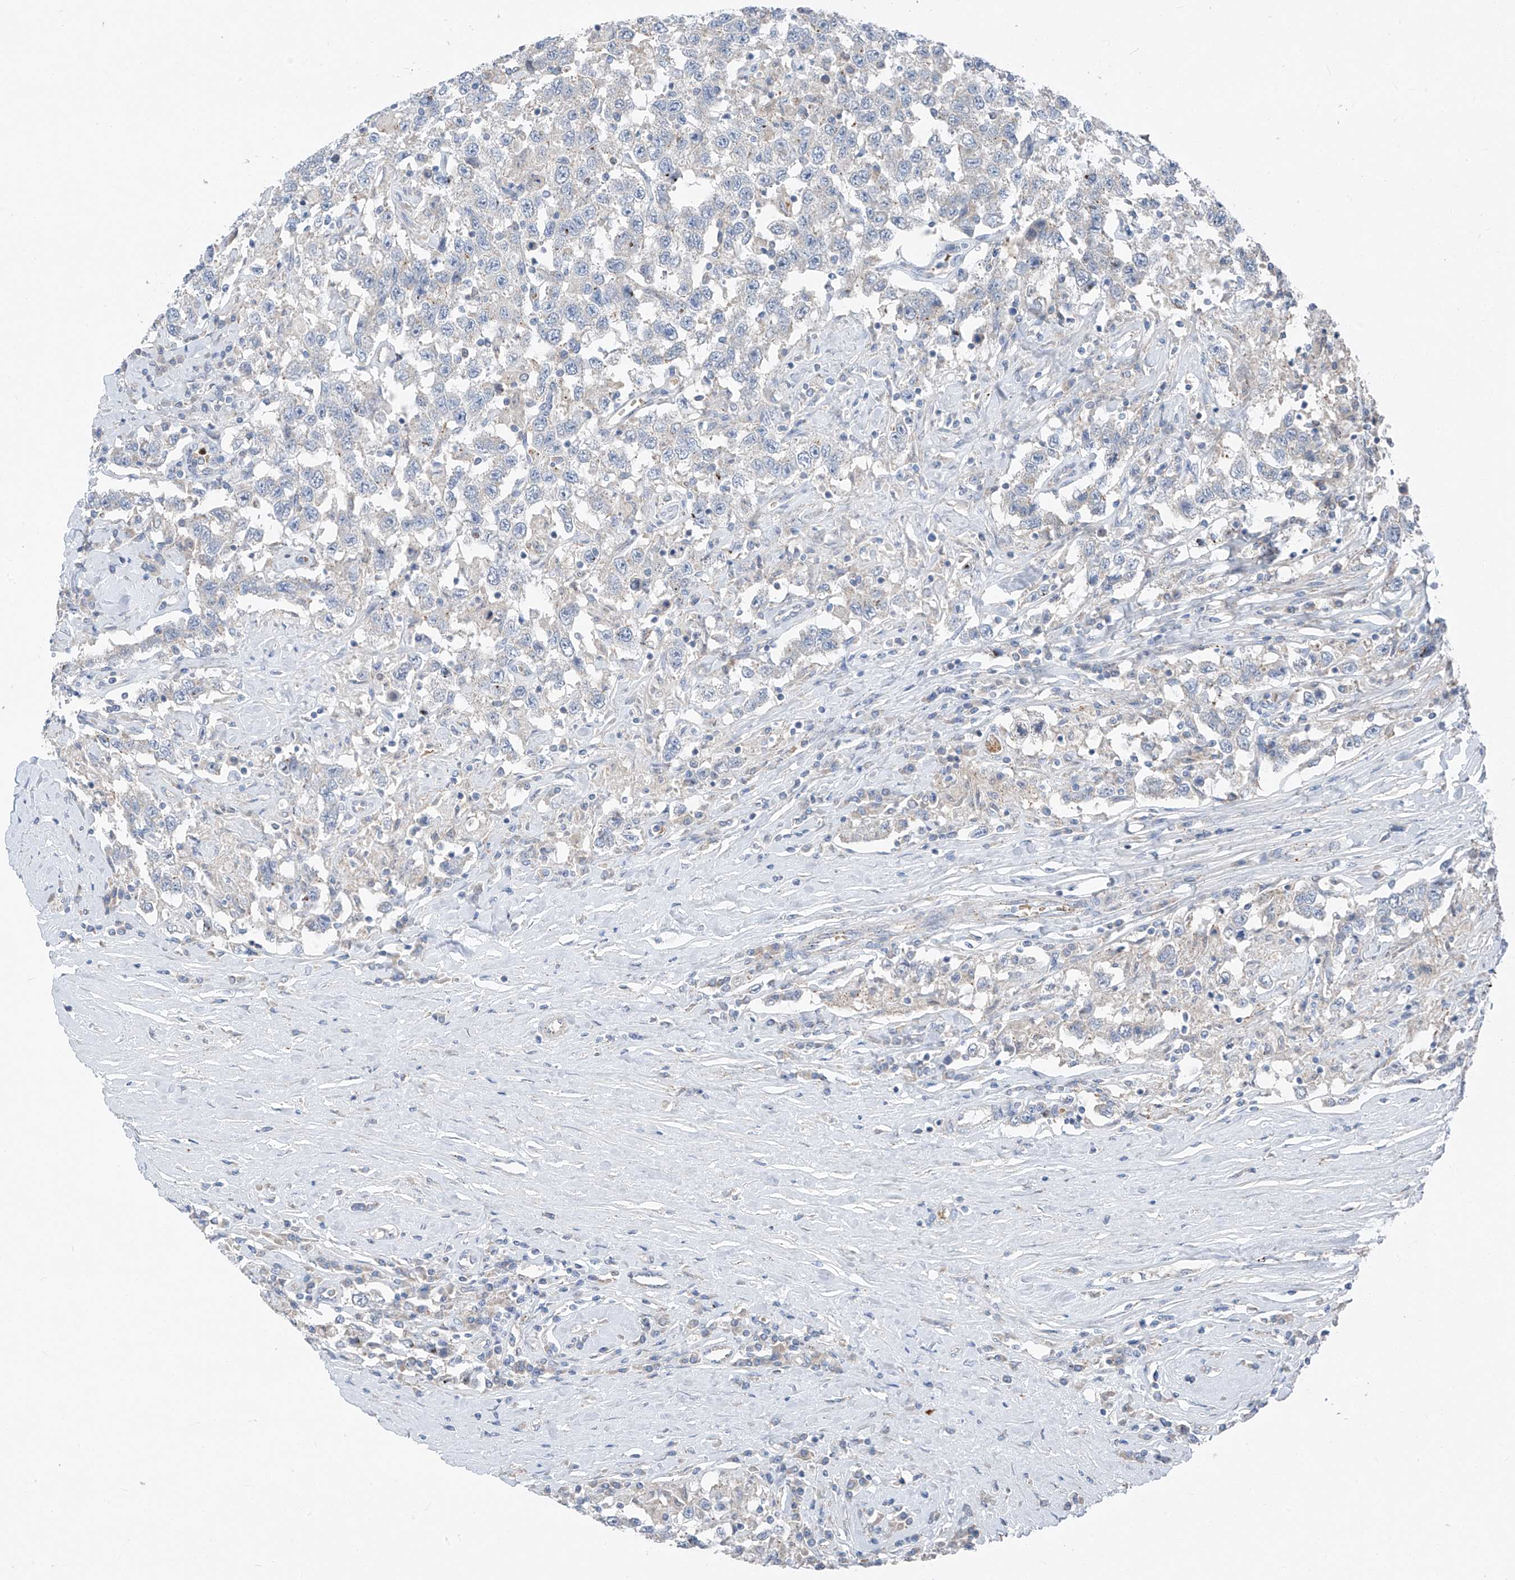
{"staining": {"intensity": "negative", "quantity": "none", "location": "none"}, "tissue": "testis cancer", "cell_type": "Tumor cells", "image_type": "cancer", "snomed": [{"axis": "morphology", "description": "Seminoma, NOS"}, {"axis": "topography", "description": "Testis"}], "caption": "Human testis cancer stained for a protein using immunohistochemistry reveals no staining in tumor cells.", "gene": "CHMP2B", "patient": {"sex": "male", "age": 41}}